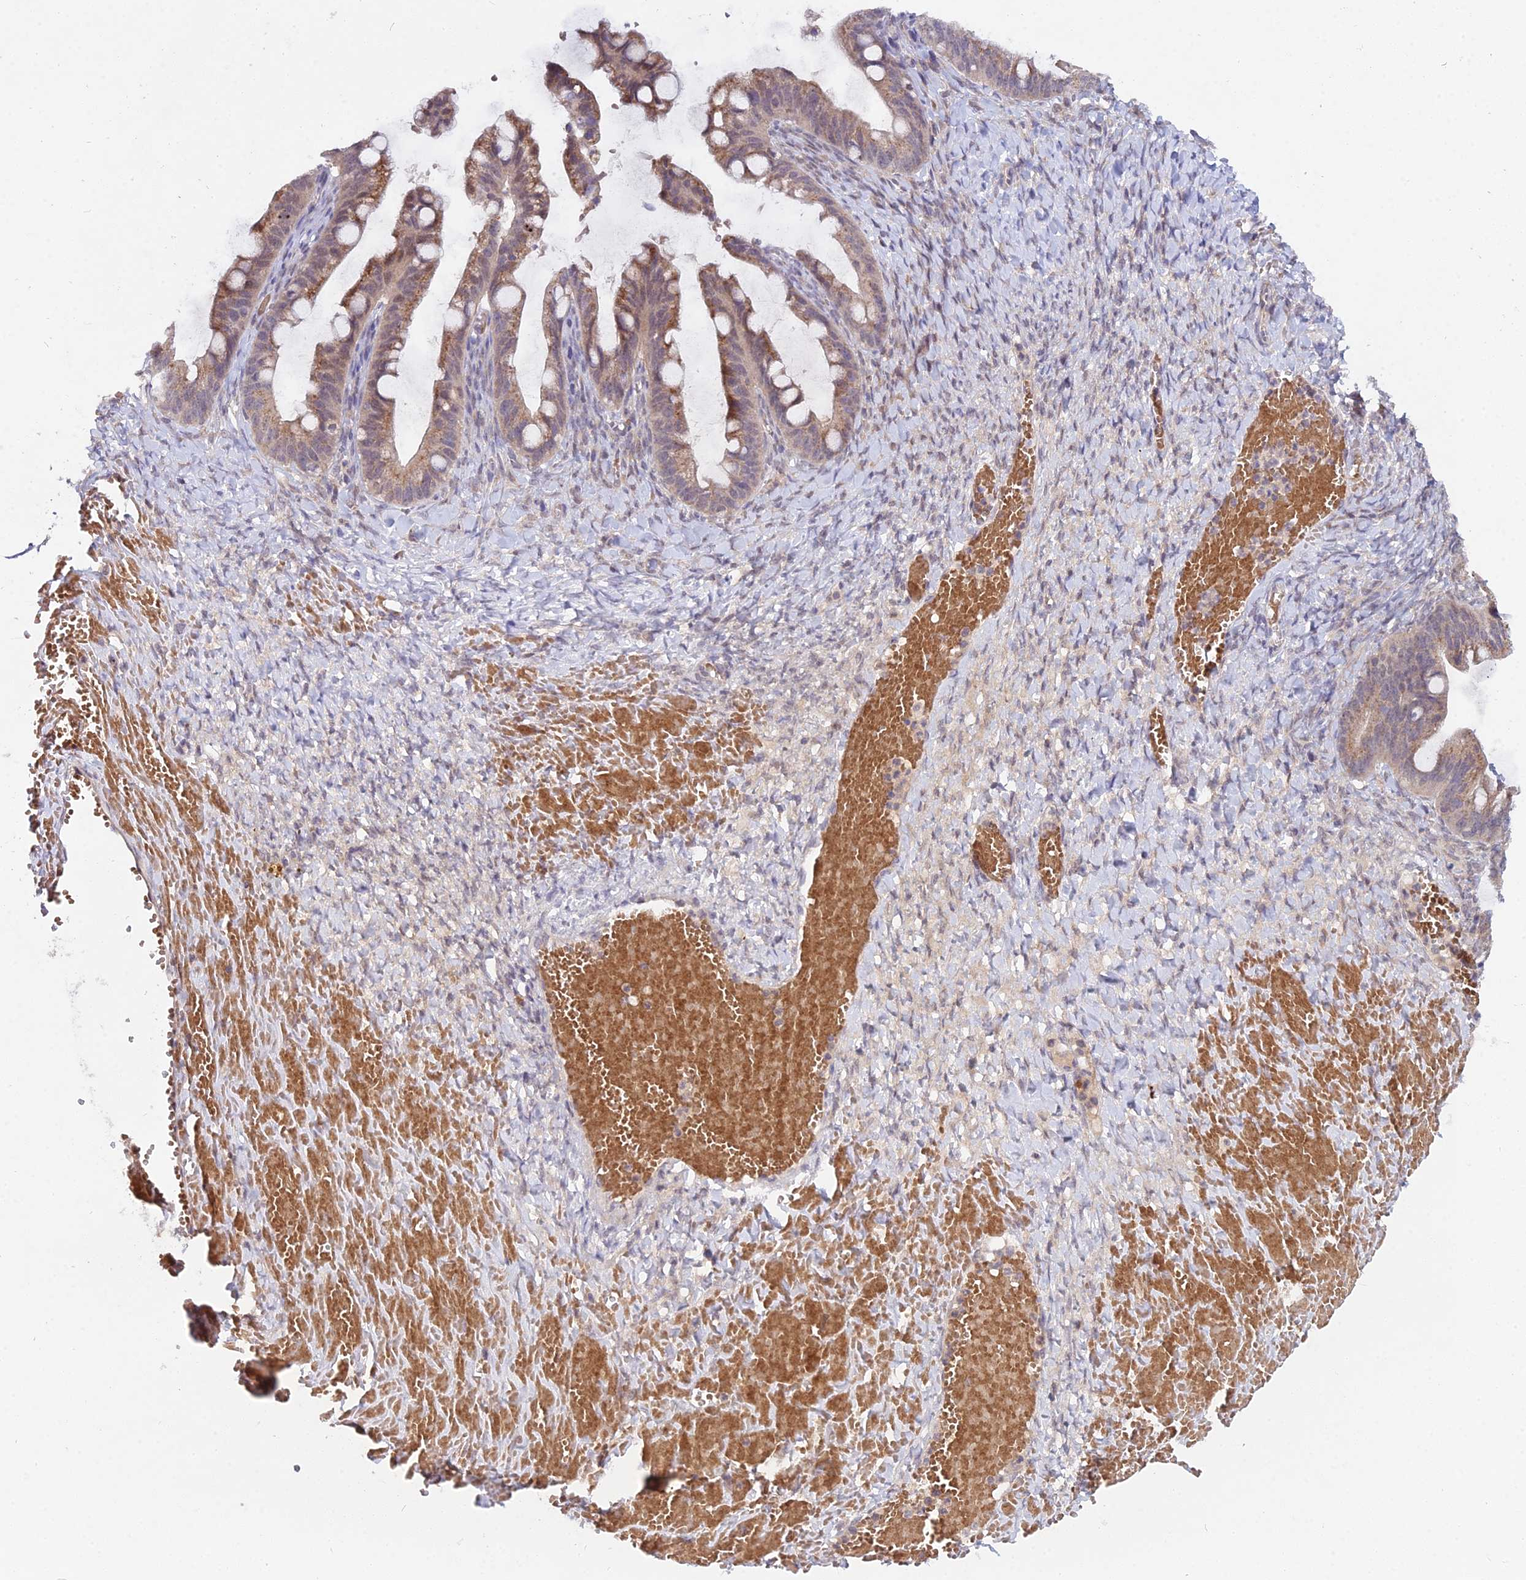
{"staining": {"intensity": "moderate", "quantity": ">75%", "location": "cytoplasmic/membranous"}, "tissue": "ovarian cancer", "cell_type": "Tumor cells", "image_type": "cancer", "snomed": [{"axis": "morphology", "description": "Cystadenocarcinoma, mucinous, NOS"}, {"axis": "topography", "description": "Ovary"}], "caption": "Immunohistochemical staining of human ovarian cancer (mucinous cystadenocarcinoma) exhibits medium levels of moderate cytoplasmic/membranous protein positivity in approximately >75% of tumor cells. Ihc stains the protein of interest in brown and the nuclei are stained blue.", "gene": "WDR43", "patient": {"sex": "female", "age": 73}}